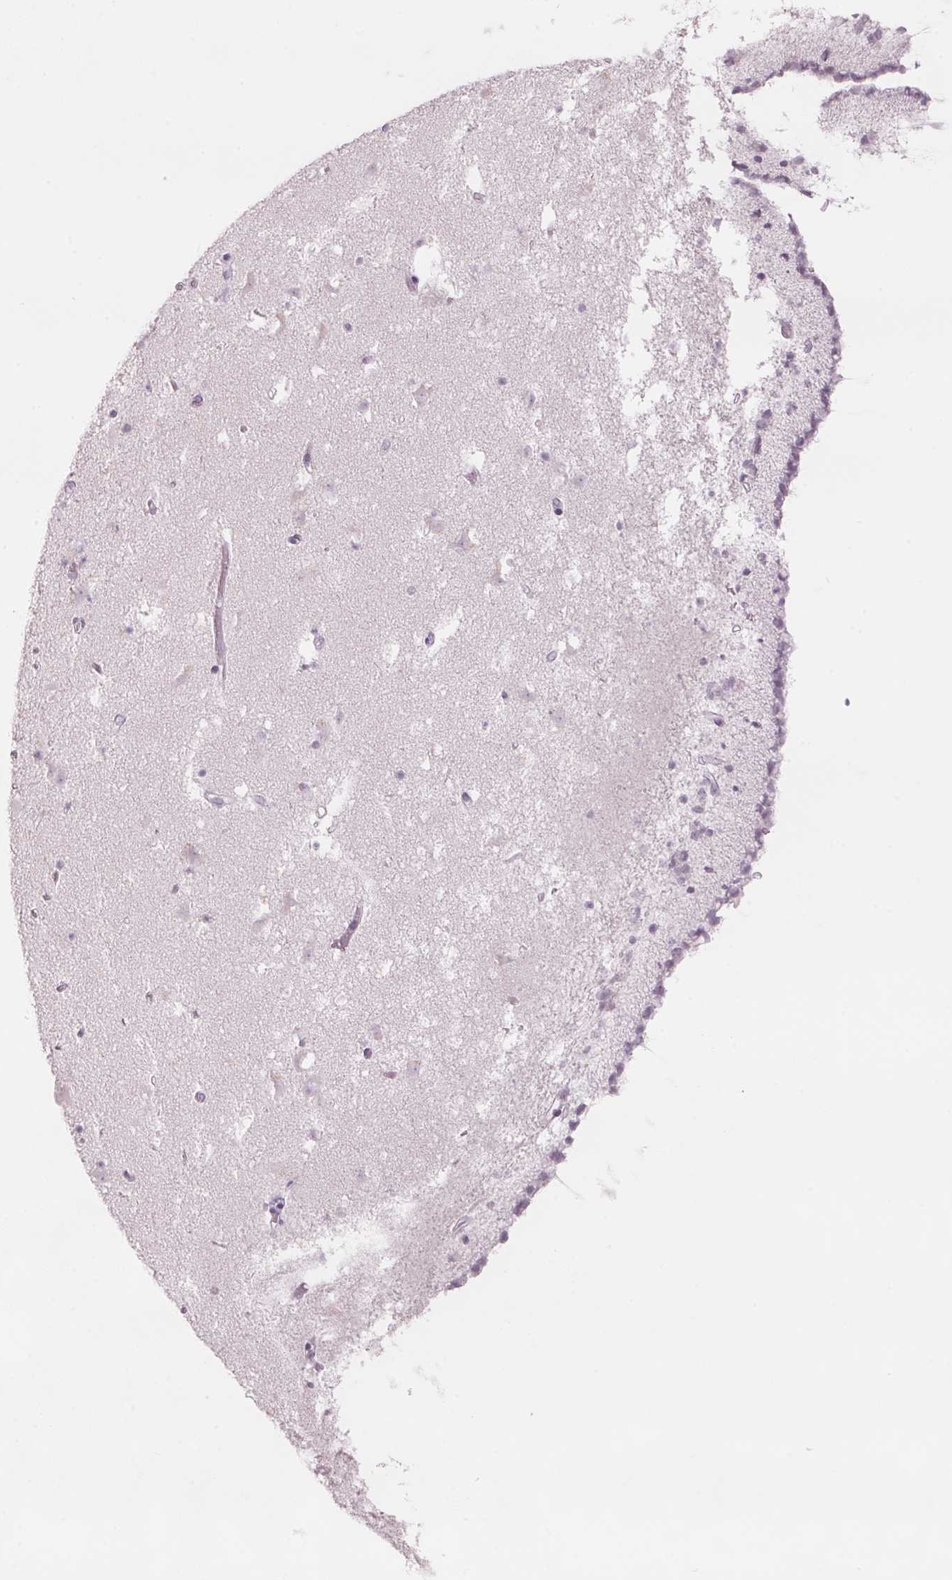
{"staining": {"intensity": "negative", "quantity": "none", "location": "none"}, "tissue": "caudate", "cell_type": "Glial cells", "image_type": "normal", "snomed": [{"axis": "morphology", "description": "Normal tissue, NOS"}, {"axis": "topography", "description": "Lateral ventricle wall"}], "caption": "The immunohistochemistry micrograph has no significant expression in glial cells of caudate. (Brightfield microscopy of DAB (3,3'-diaminobenzidine) immunohistochemistry (IHC) at high magnification).", "gene": "SCTR", "patient": {"sex": "female", "age": 42}}